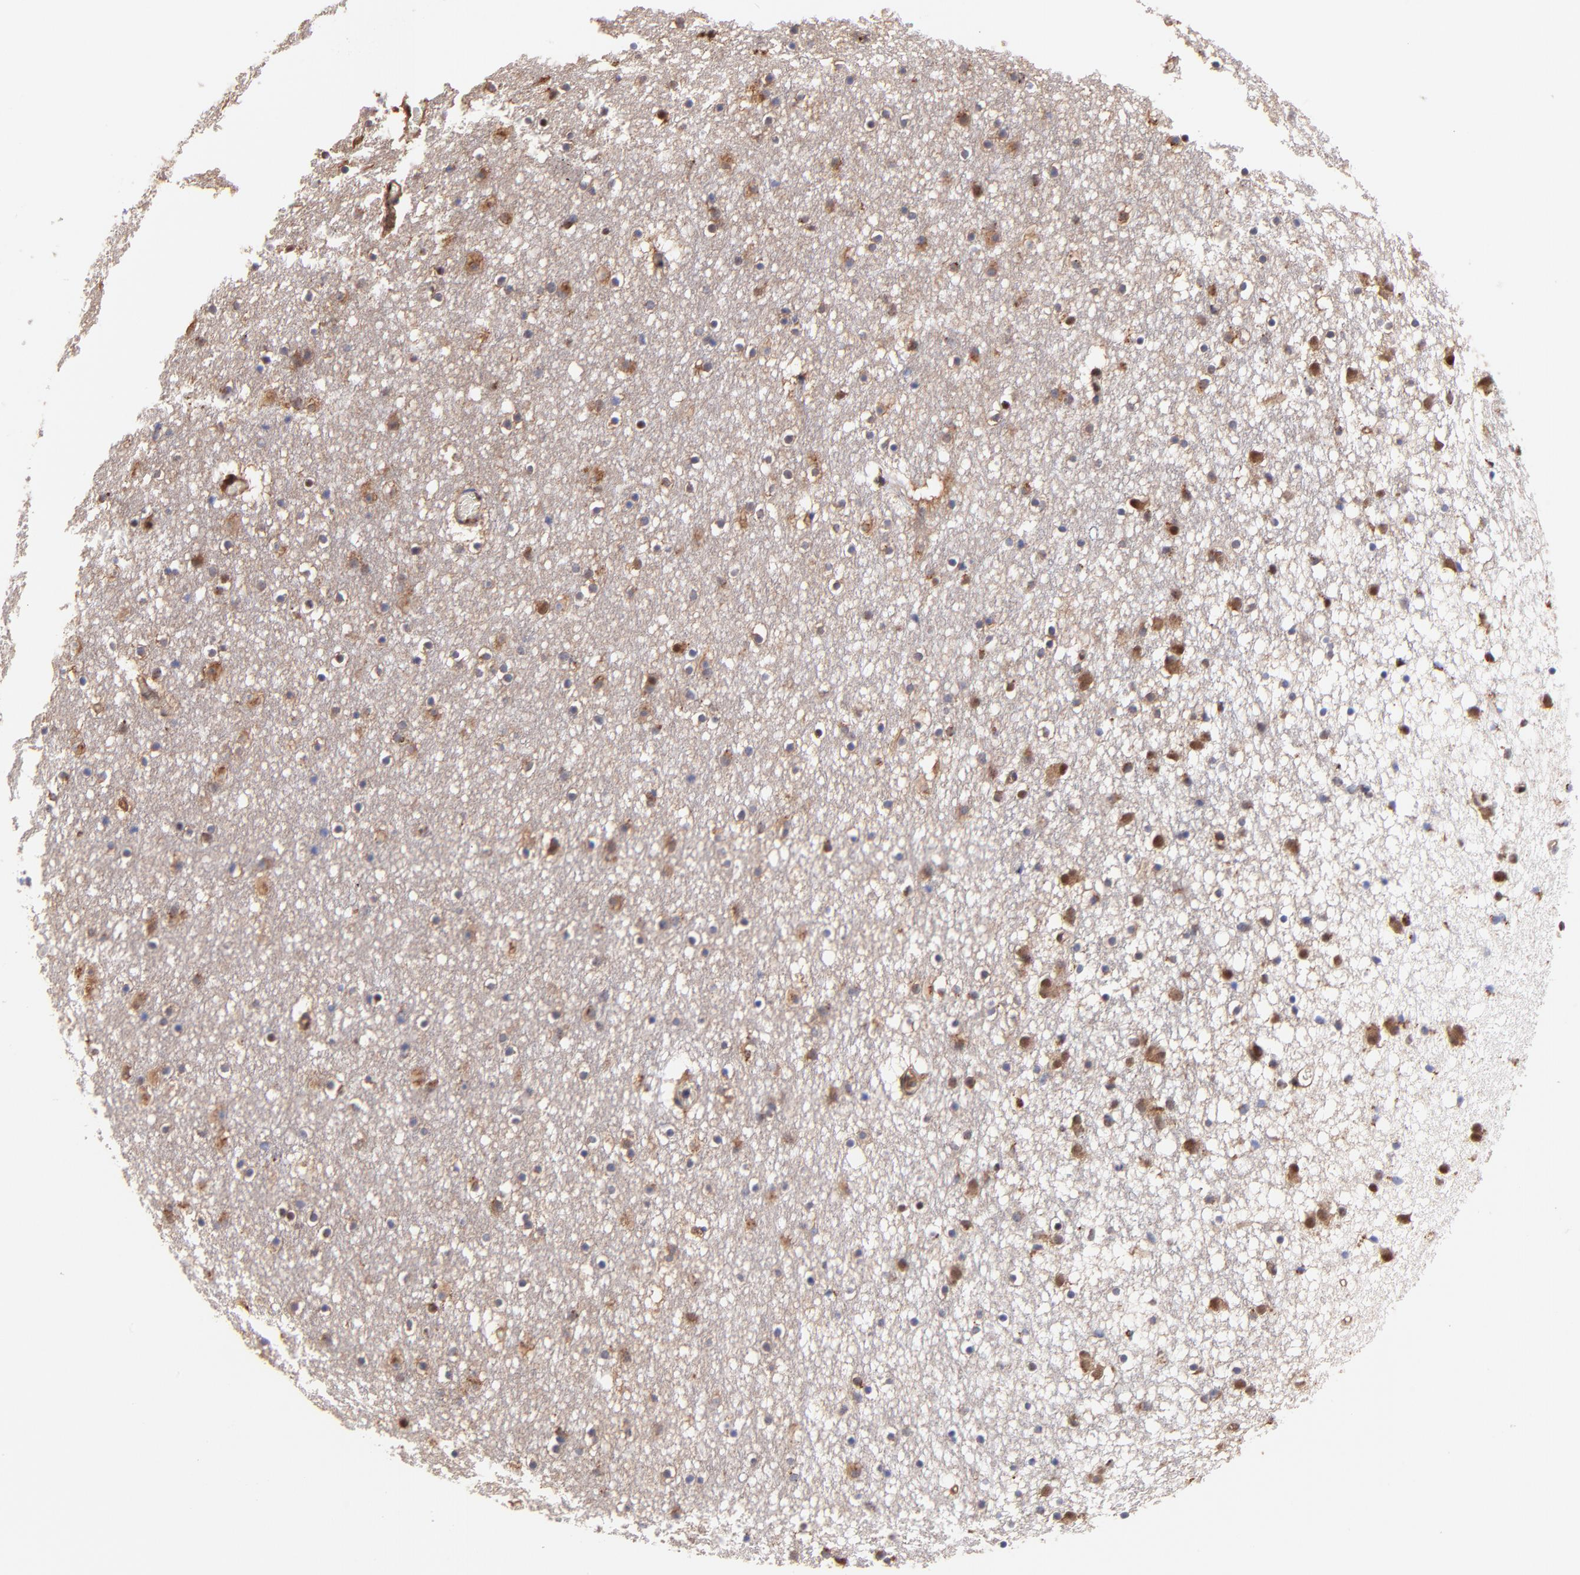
{"staining": {"intensity": "weak", "quantity": "<25%", "location": "cytoplasmic/membranous,nuclear"}, "tissue": "caudate", "cell_type": "Glial cells", "image_type": "normal", "snomed": [{"axis": "morphology", "description": "Normal tissue, NOS"}, {"axis": "topography", "description": "Lateral ventricle wall"}], "caption": "Immunohistochemical staining of benign caudate exhibits no significant positivity in glial cells.", "gene": "PSMA6", "patient": {"sex": "male", "age": 45}}